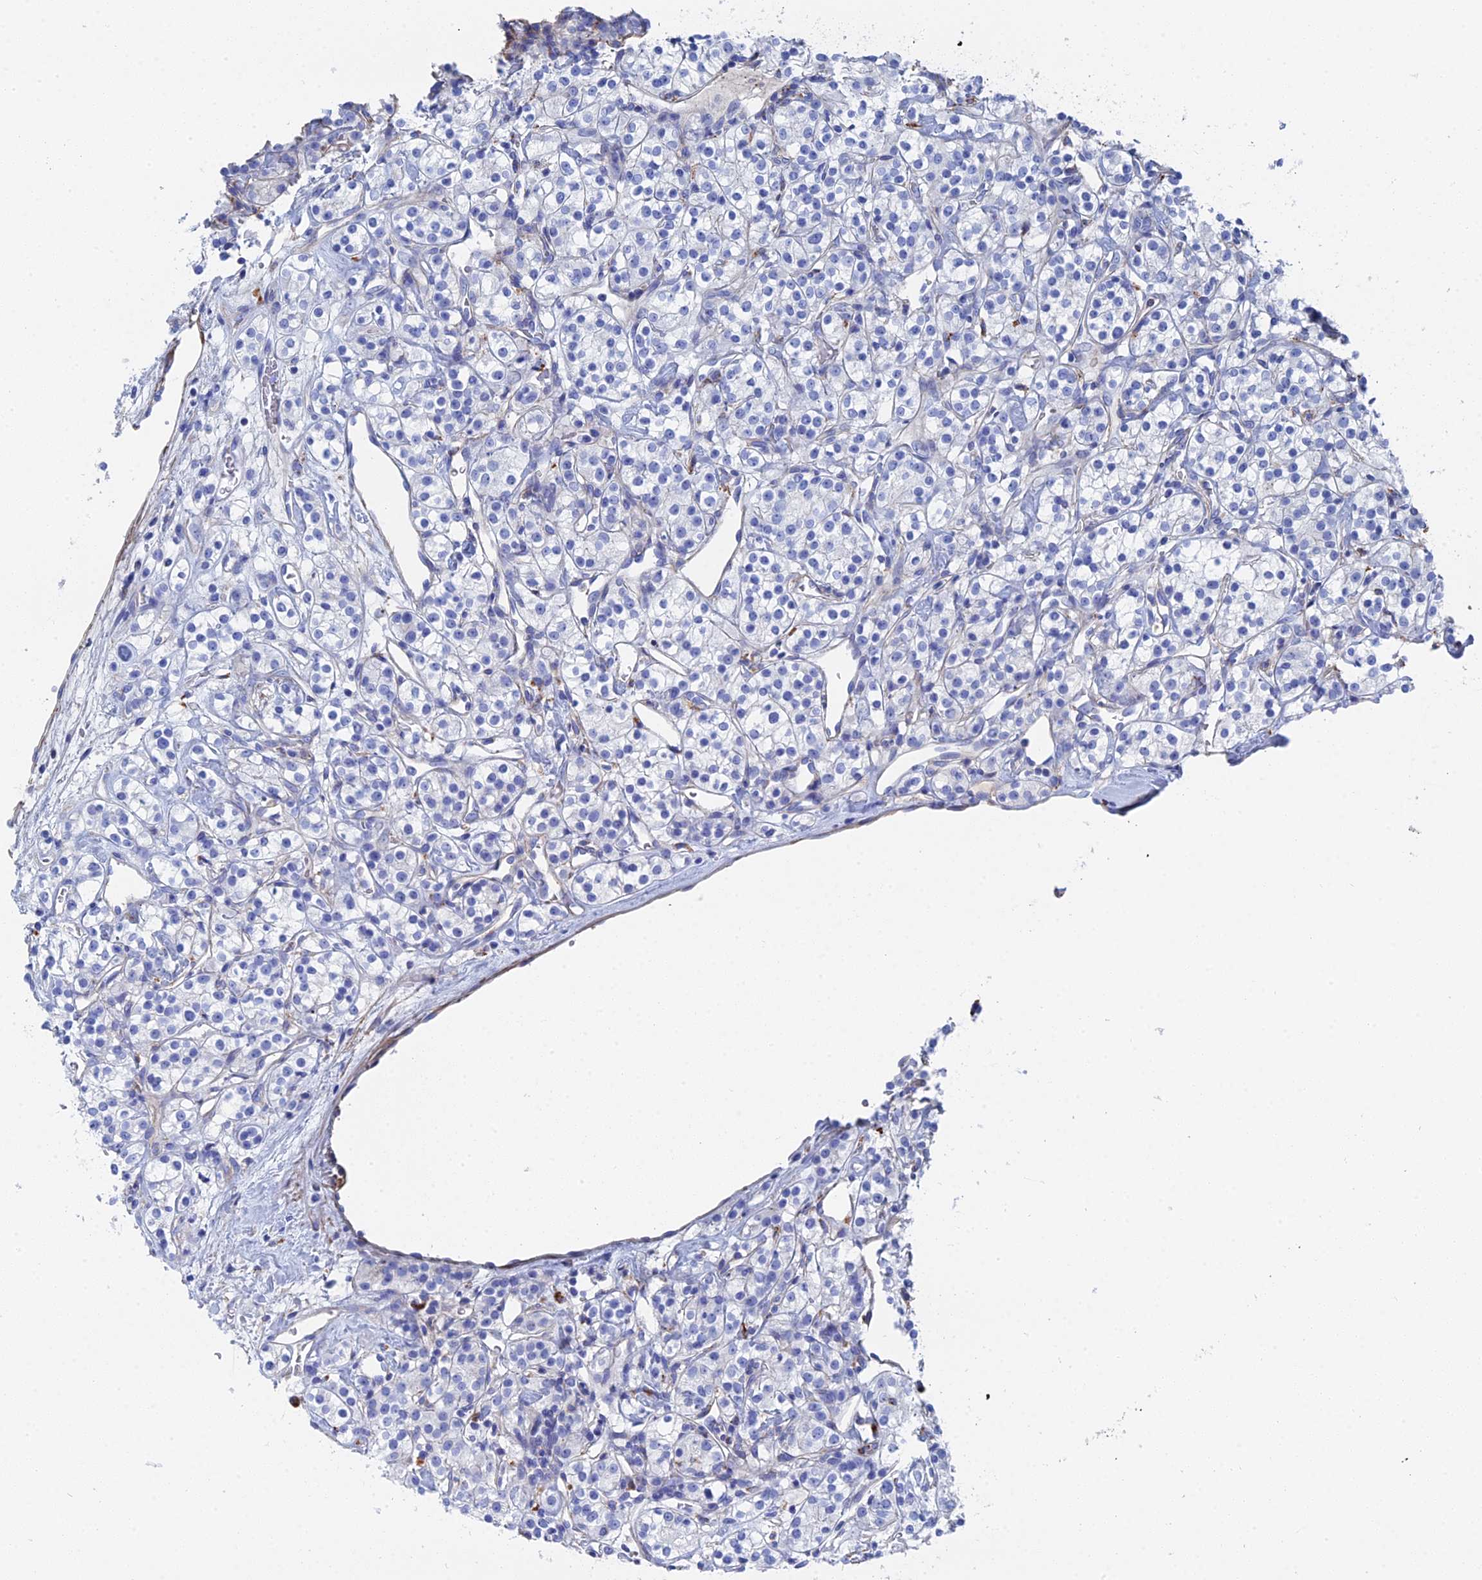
{"staining": {"intensity": "negative", "quantity": "none", "location": "none"}, "tissue": "renal cancer", "cell_type": "Tumor cells", "image_type": "cancer", "snomed": [{"axis": "morphology", "description": "Adenocarcinoma, NOS"}, {"axis": "topography", "description": "Kidney"}], "caption": "Tumor cells are negative for brown protein staining in renal cancer. (DAB (3,3'-diaminobenzidine) immunohistochemistry (IHC), high magnification).", "gene": "STRA6", "patient": {"sex": "male", "age": 77}}